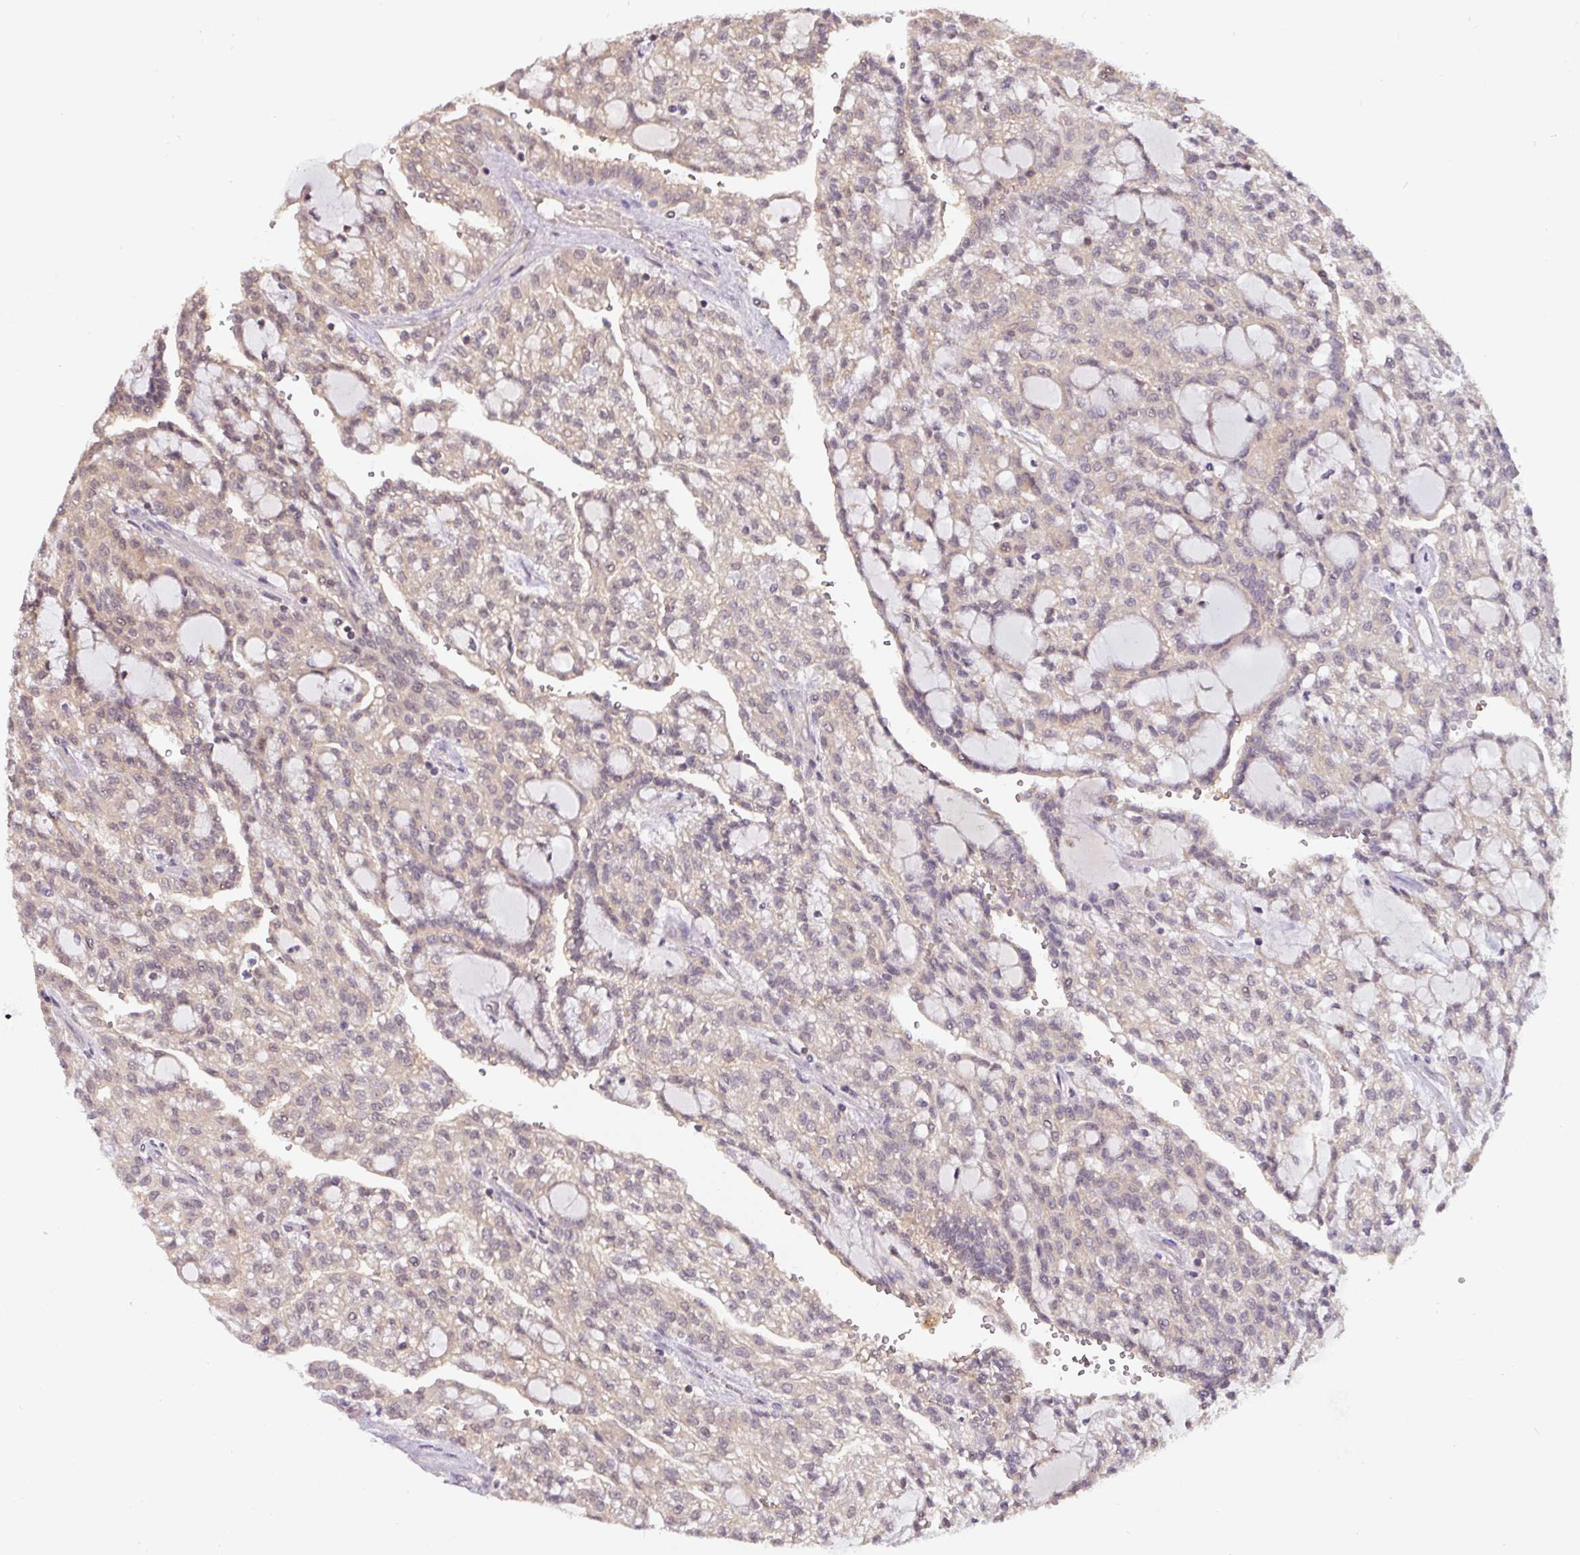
{"staining": {"intensity": "weak", "quantity": "25%-75%", "location": "cytoplasmic/membranous,nuclear"}, "tissue": "renal cancer", "cell_type": "Tumor cells", "image_type": "cancer", "snomed": [{"axis": "morphology", "description": "Adenocarcinoma, NOS"}, {"axis": "topography", "description": "Kidney"}], "caption": "Brown immunohistochemical staining in human renal cancer (adenocarcinoma) demonstrates weak cytoplasmic/membranous and nuclear expression in approximately 25%-75% of tumor cells. The protein is shown in brown color, while the nuclei are stained blue.", "gene": "ST13", "patient": {"sex": "male", "age": 63}}